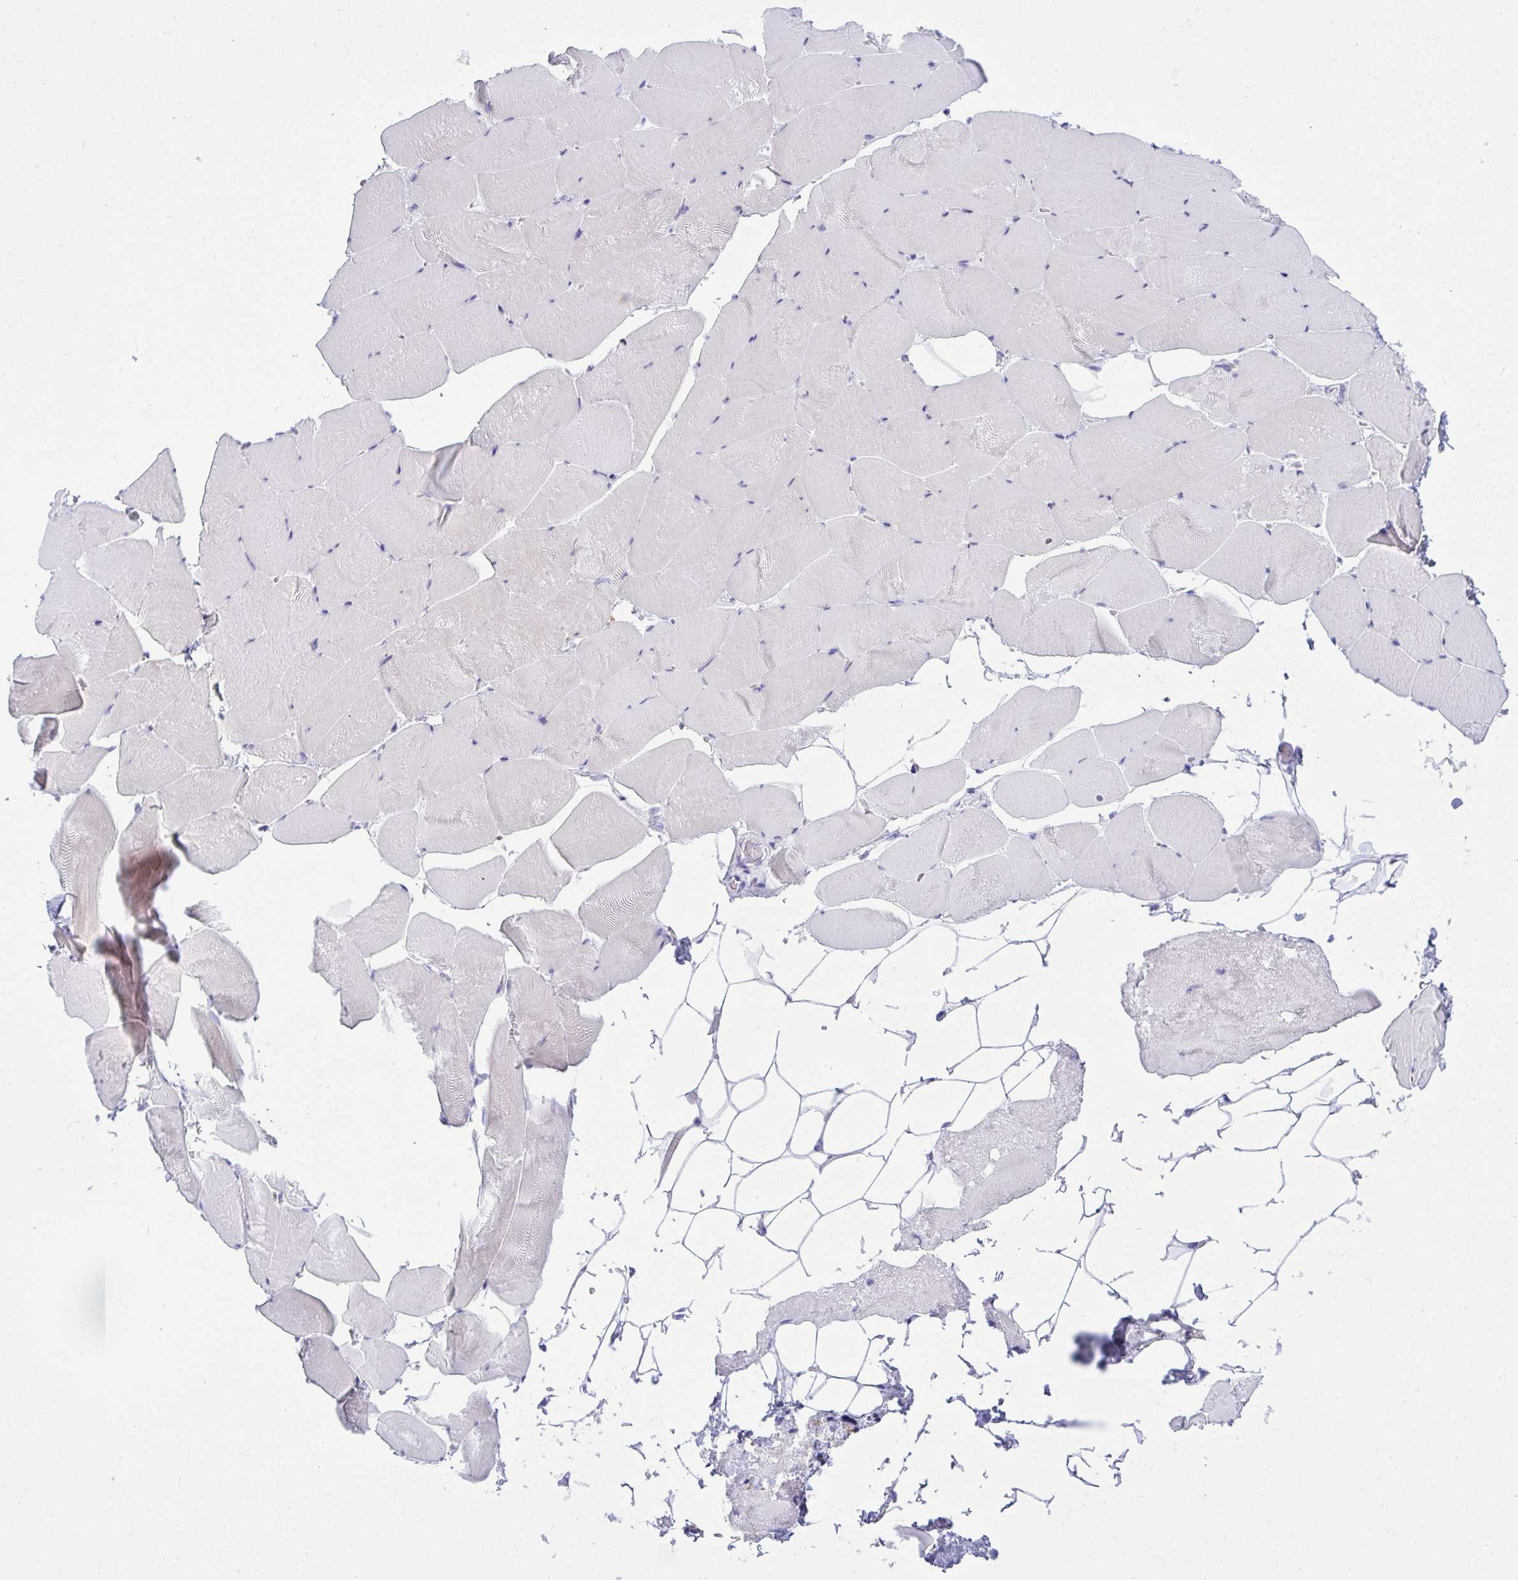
{"staining": {"intensity": "negative", "quantity": "none", "location": "none"}, "tissue": "skeletal muscle", "cell_type": "Myocytes", "image_type": "normal", "snomed": [{"axis": "morphology", "description": "Normal tissue, NOS"}, {"axis": "topography", "description": "Skeletal muscle"}], "caption": "High power microscopy photomicrograph of an immunohistochemistry (IHC) photomicrograph of normal skeletal muscle, revealing no significant staining in myocytes.", "gene": "CLGN", "patient": {"sex": "female", "age": 64}}